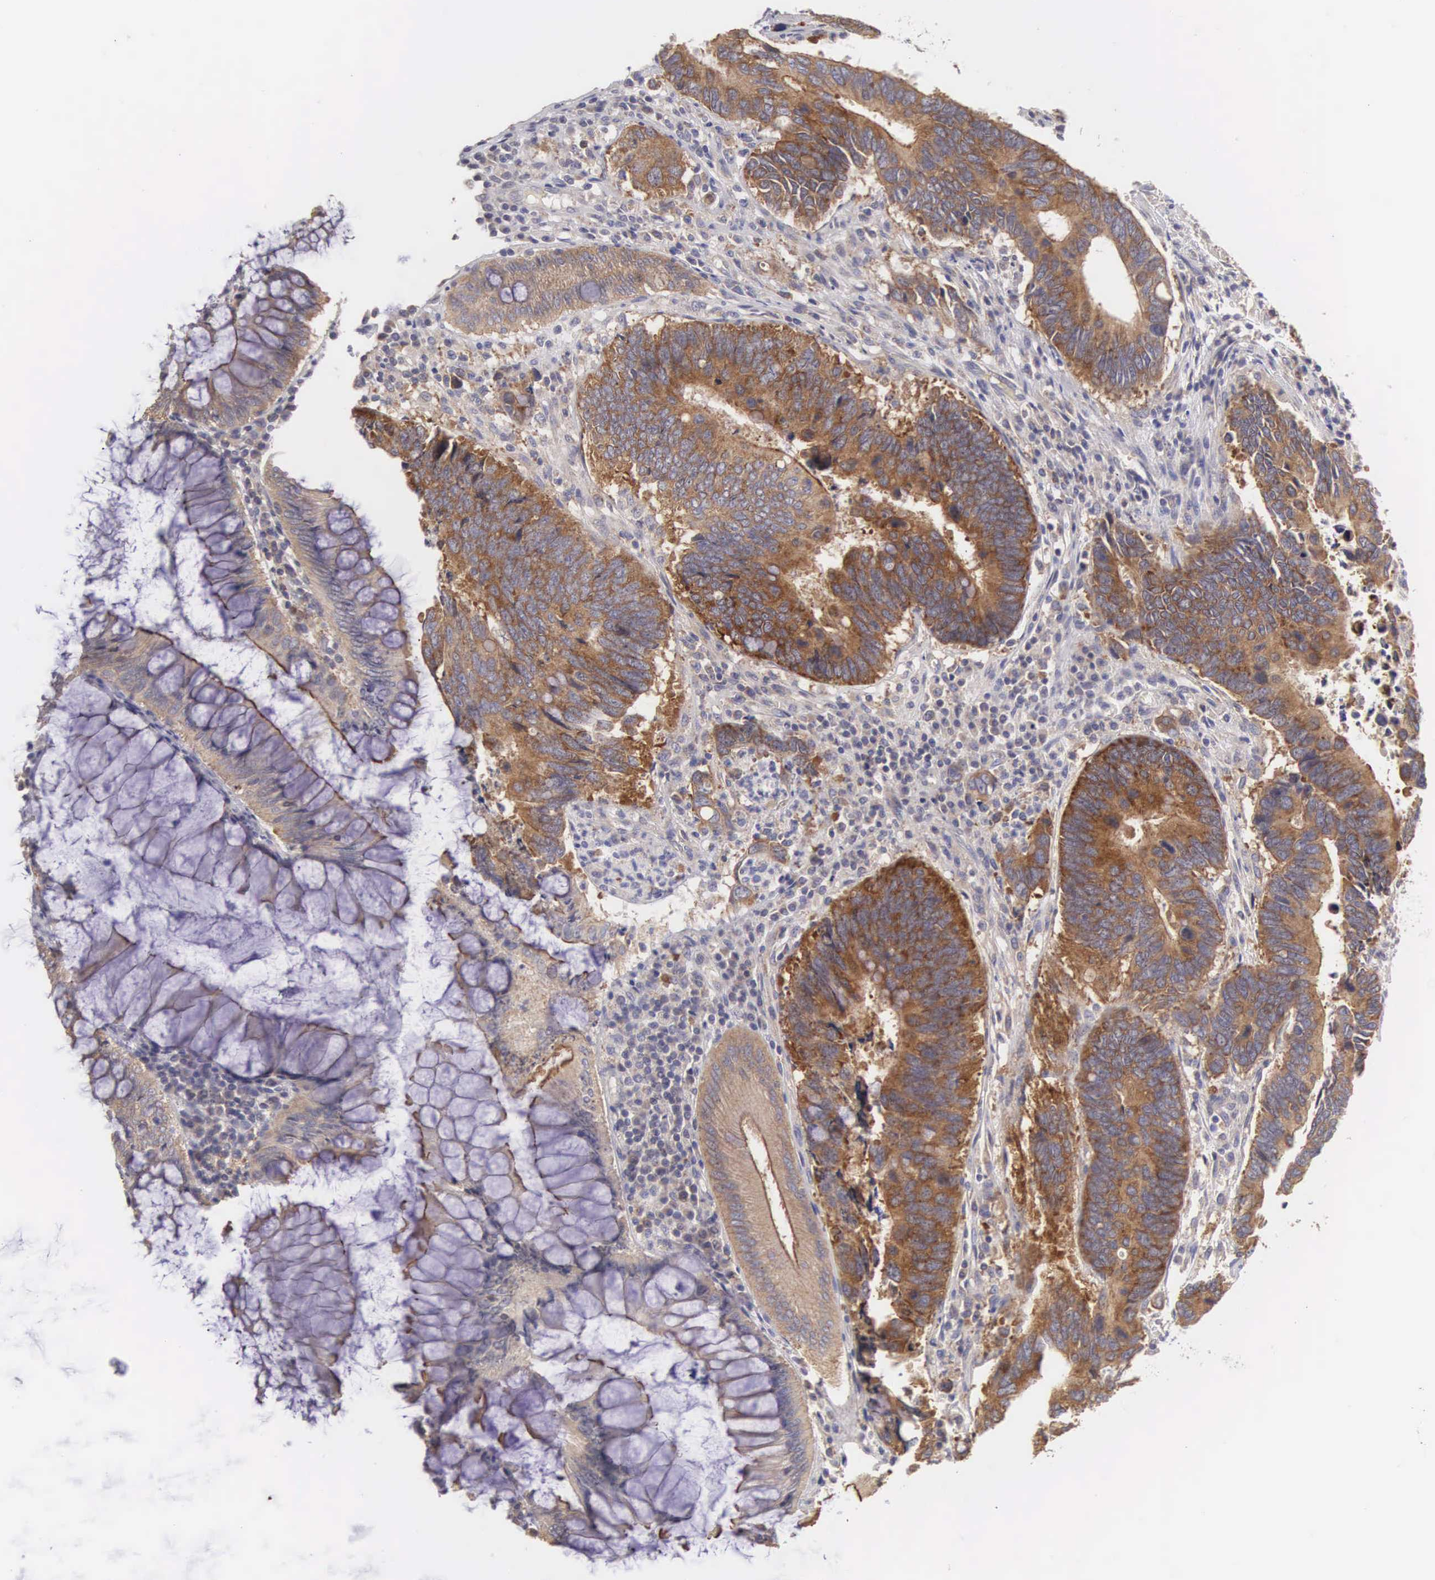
{"staining": {"intensity": "strong", "quantity": ">75%", "location": "cytoplasmic/membranous"}, "tissue": "colorectal cancer", "cell_type": "Tumor cells", "image_type": "cancer", "snomed": [{"axis": "morphology", "description": "Adenocarcinoma, NOS"}, {"axis": "topography", "description": "Colon"}], "caption": "The image shows immunohistochemical staining of colorectal cancer. There is strong cytoplasmic/membranous expression is present in about >75% of tumor cells.", "gene": "TXLNG", "patient": {"sex": "male", "age": 49}}